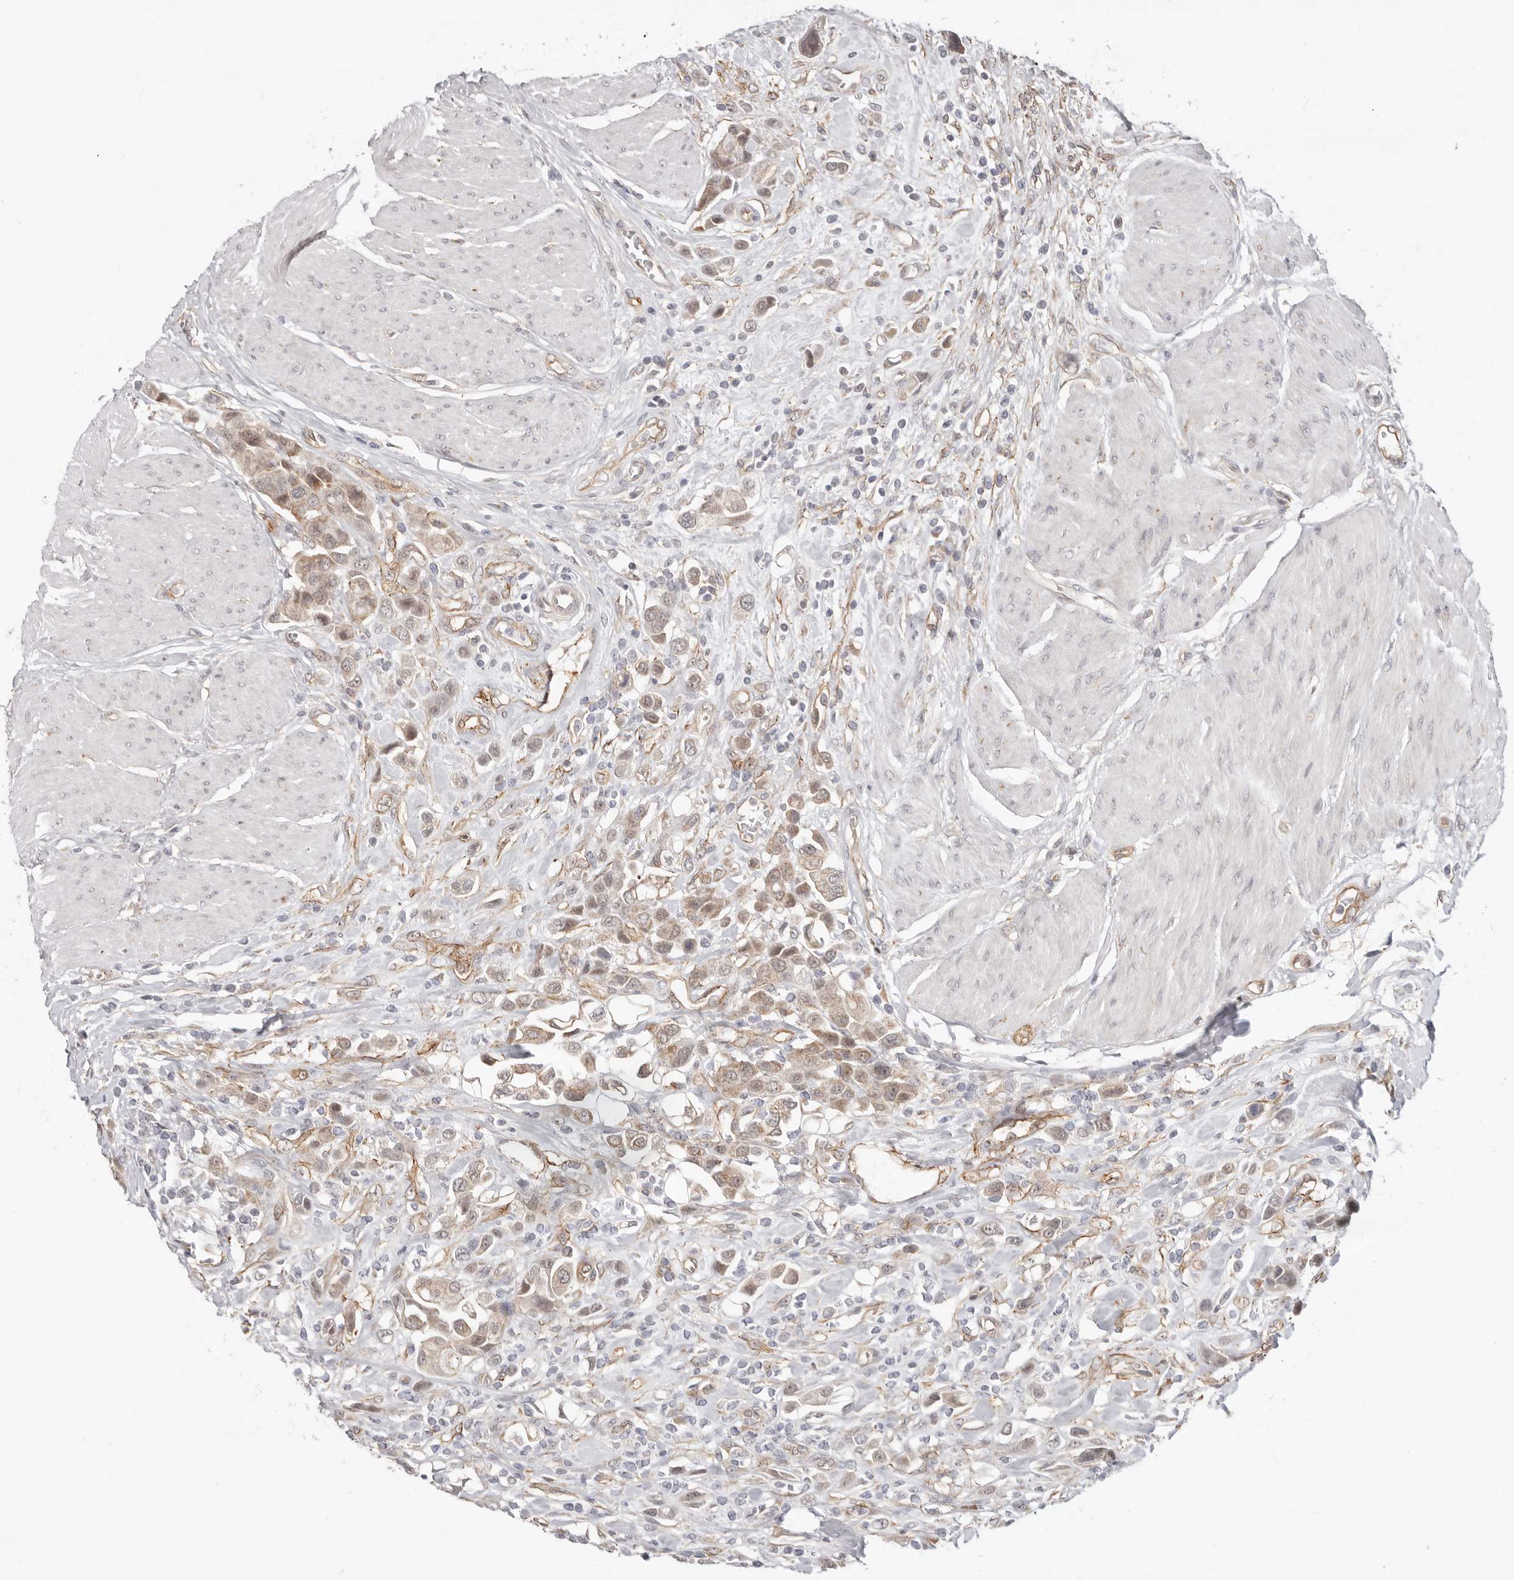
{"staining": {"intensity": "weak", "quantity": ">75%", "location": "cytoplasmic/membranous"}, "tissue": "urothelial cancer", "cell_type": "Tumor cells", "image_type": "cancer", "snomed": [{"axis": "morphology", "description": "Urothelial carcinoma, High grade"}, {"axis": "topography", "description": "Urinary bladder"}], "caption": "DAB (3,3'-diaminobenzidine) immunohistochemical staining of human urothelial cancer displays weak cytoplasmic/membranous protein expression in about >75% of tumor cells.", "gene": "SZT2", "patient": {"sex": "male", "age": 50}}